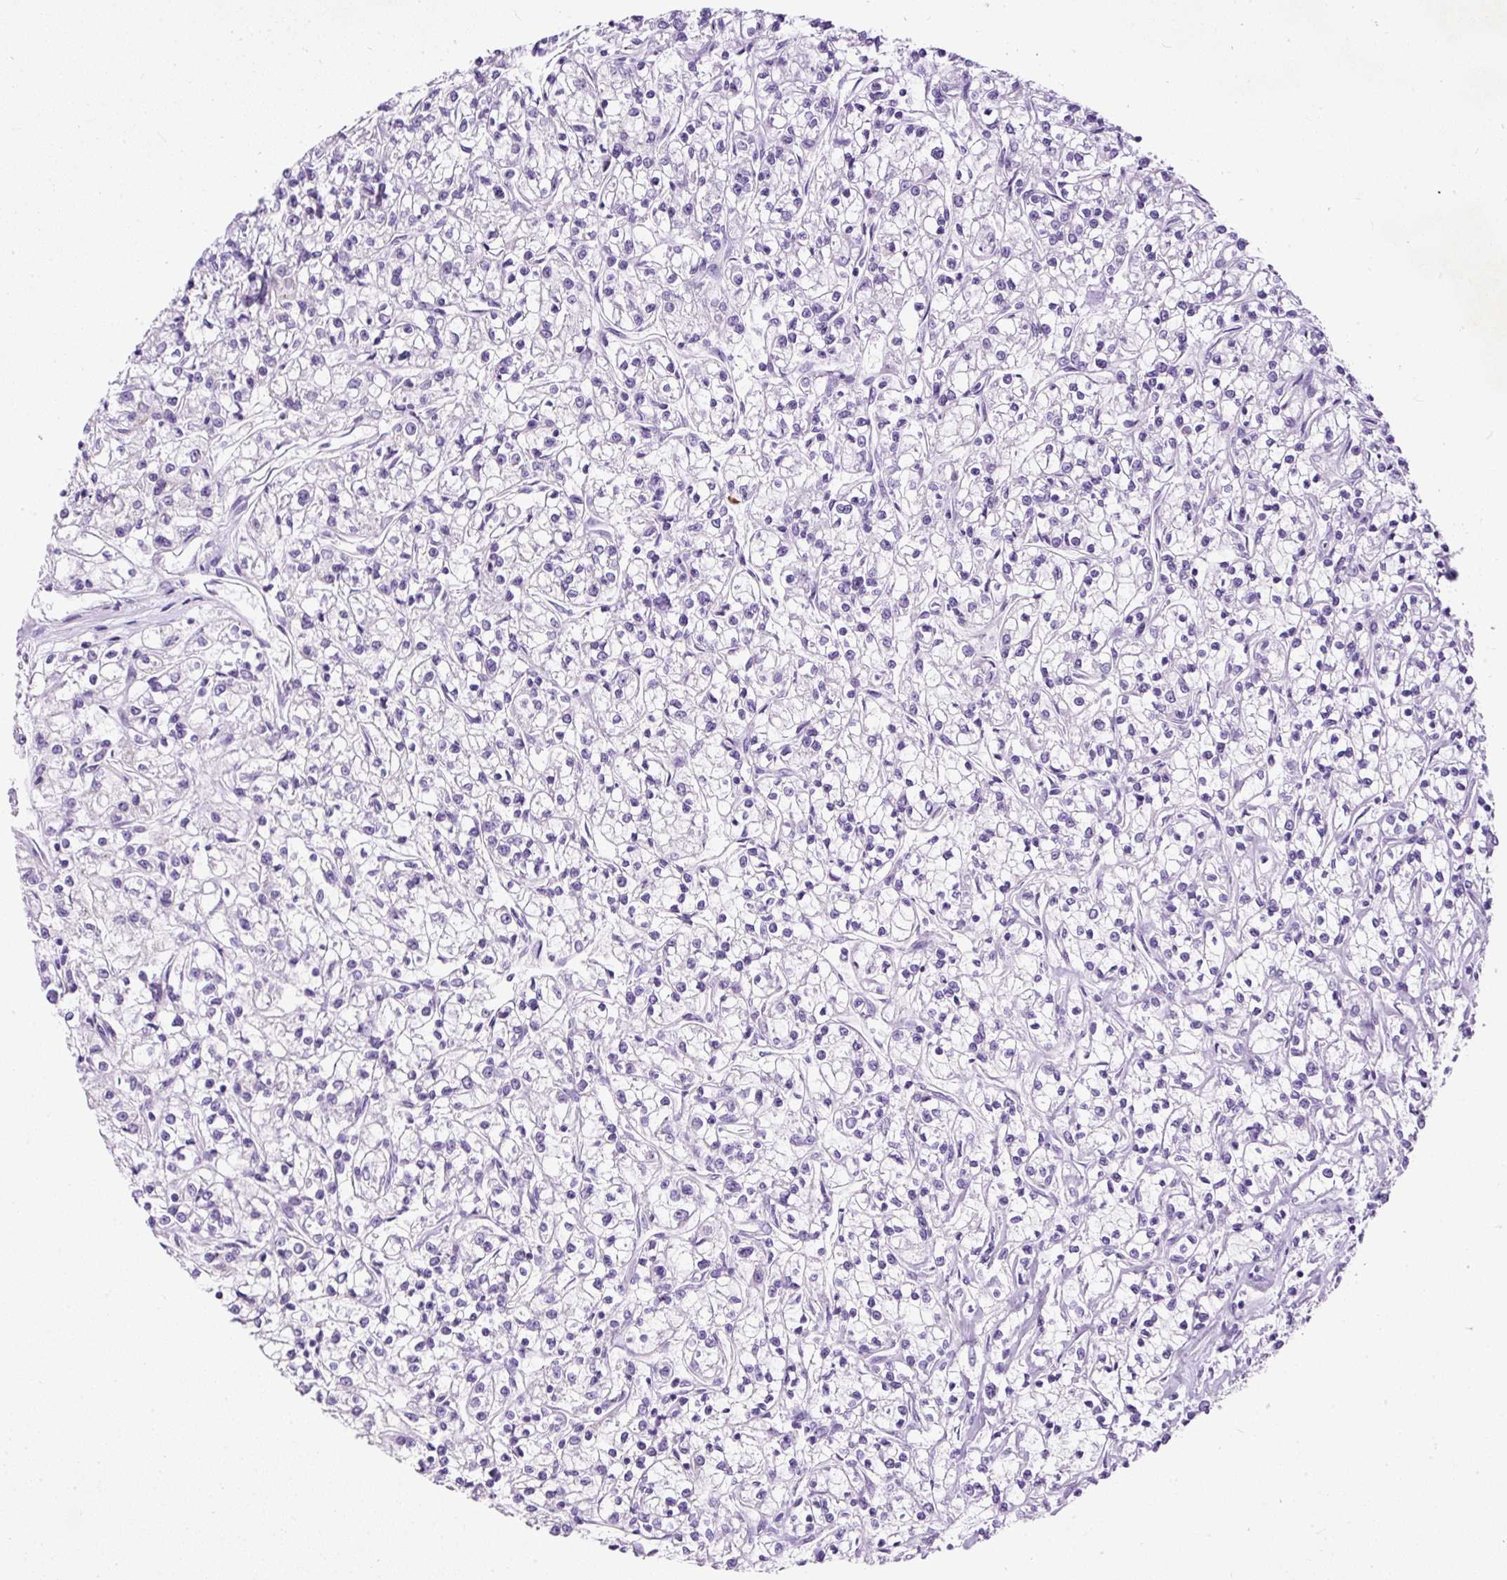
{"staining": {"intensity": "negative", "quantity": "none", "location": "none"}, "tissue": "renal cancer", "cell_type": "Tumor cells", "image_type": "cancer", "snomed": [{"axis": "morphology", "description": "Adenocarcinoma, NOS"}, {"axis": "topography", "description": "Kidney"}], "caption": "Tumor cells are negative for protein expression in human renal adenocarcinoma.", "gene": "STOX2", "patient": {"sex": "female", "age": 59}}